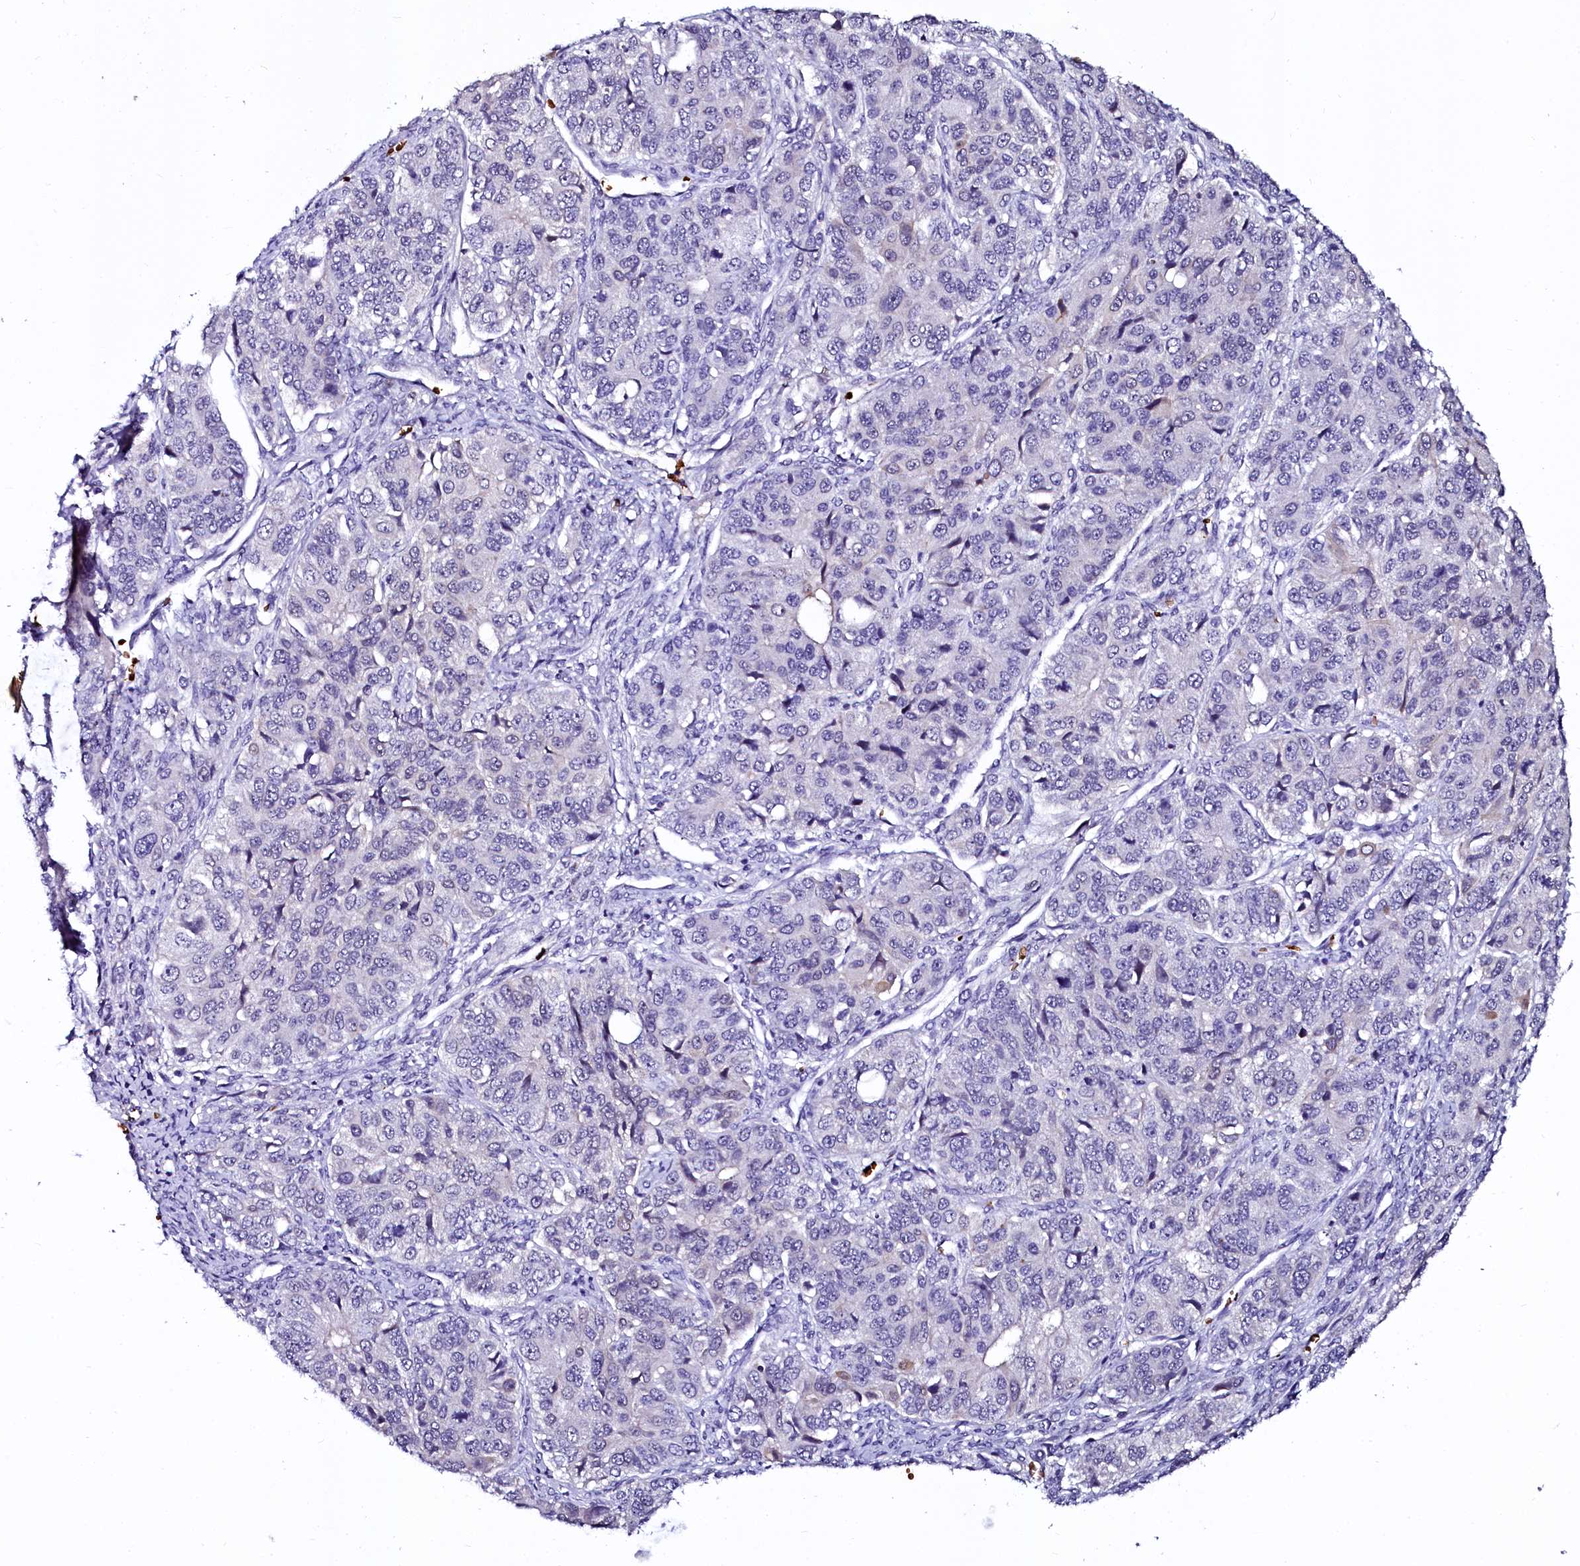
{"staining": {"intensity": "negative", "quantity": "none", "location": "none"}, "tissue": "ovarian cancer", "cell_type": "Tumor cells", "image_type": "cancer", "snomed": [{"axis": "morphology", "description": "Carcinoma, endometroid"}, {"axis": "topography", "description": "Ovary"}], "caption": "IHC of ovarian endometroid carcinoma exhibits no staining in tumor cells.", "gene": "CTDSPL2", "patient": {"sex": "female", "age": 51}}